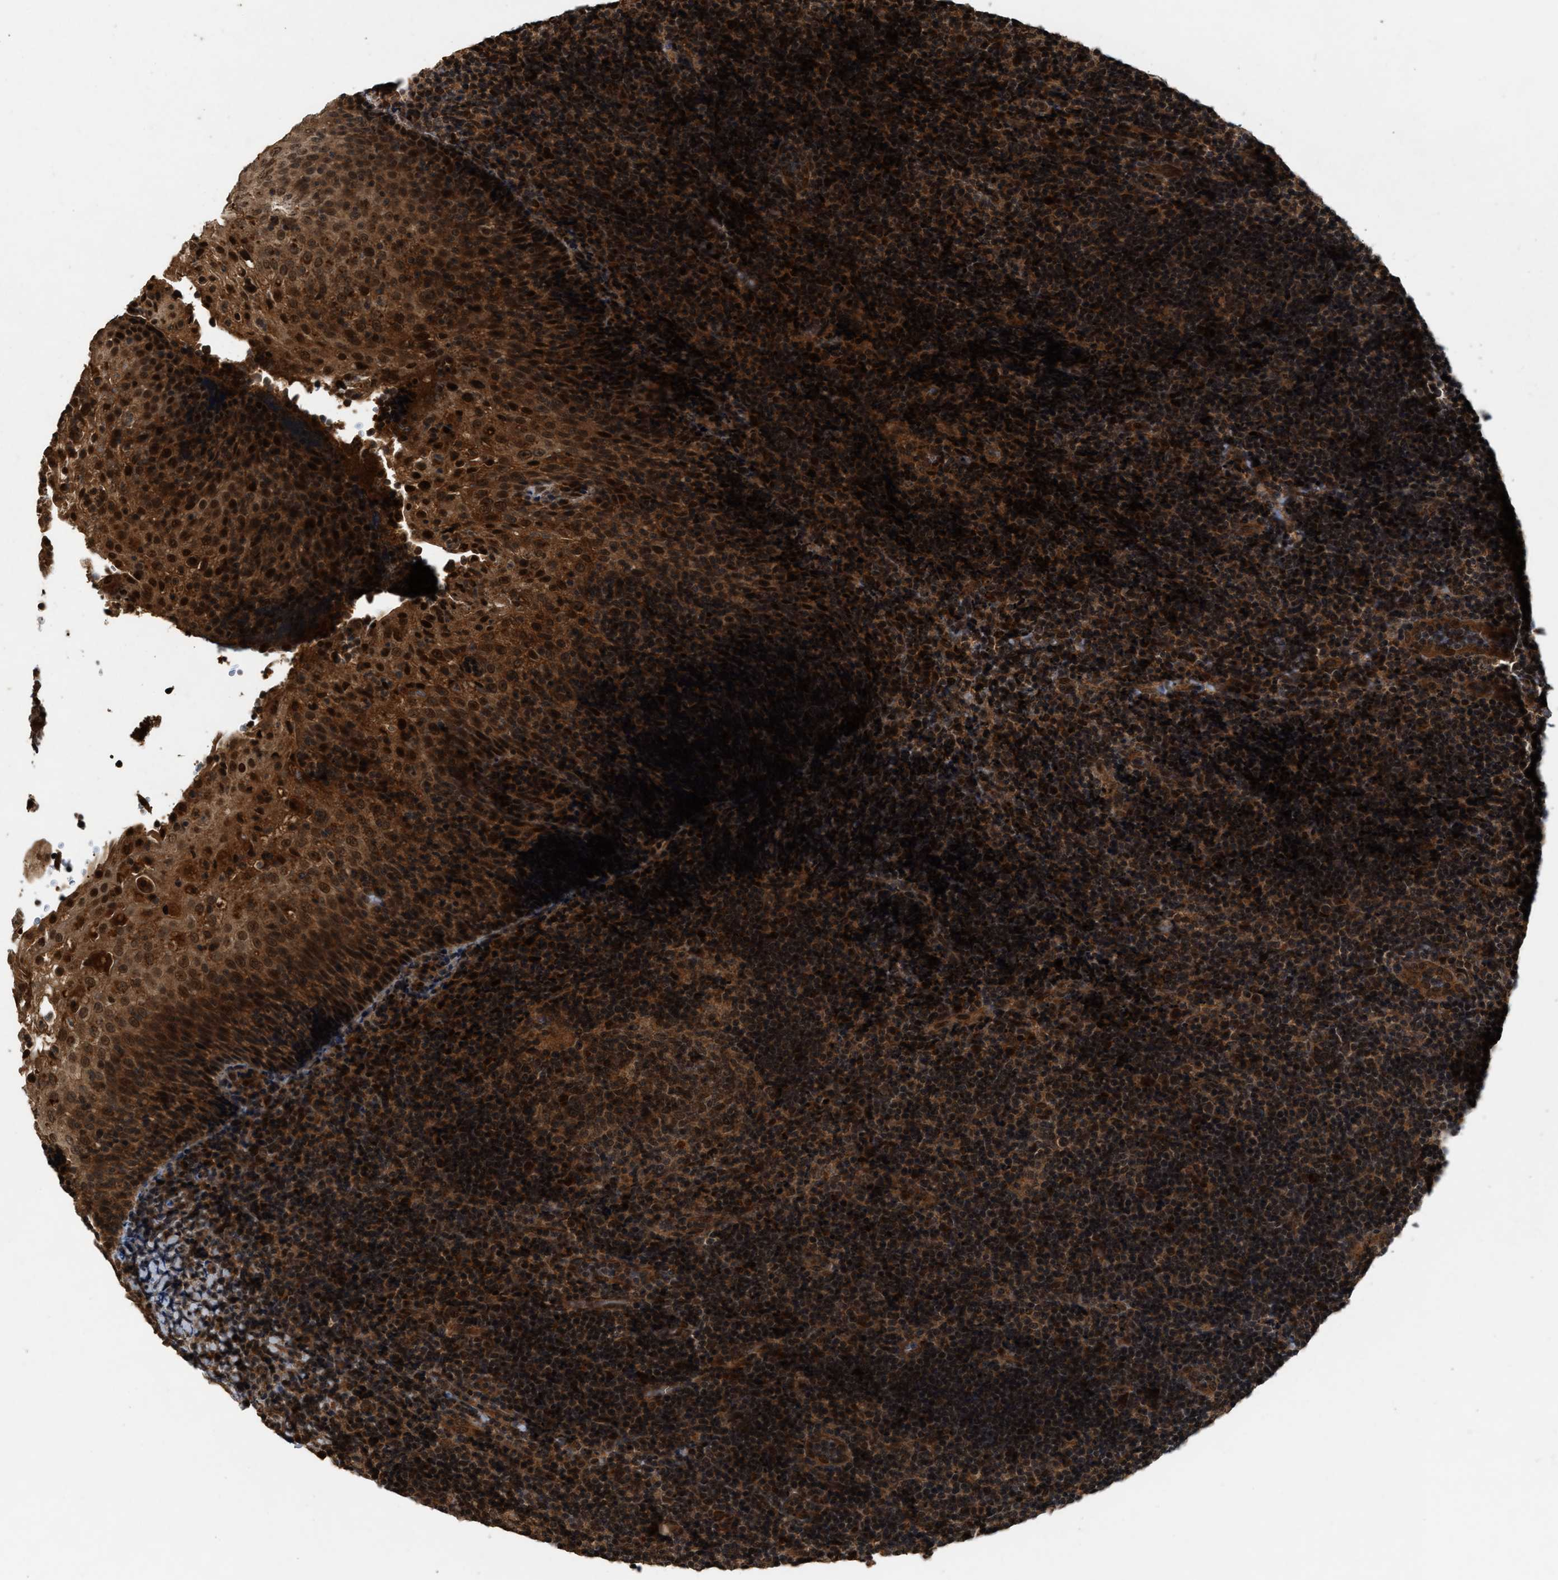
{"staining": {"intensity": "moderate", "quantity": "25%-75%", "location": "cytoplasmic/membranous,nuclear"}, "tissue": "lymphoma", "cell_type": "Tumor cells", "image_type": "cancer", "snomed": [{"axis": "morphology", "description": "Malignant lymphoma, non-Hodgkin's type, High grade"}, {"axis": "topography", "description": "Tonsil"}], "caption": "High-grade malignant lymphoma, non-Hodgkin's type stained with a brown dye exhibits moderate cytoplasmic/membranous and nuclear positive positivity in about 25%-75% of tumor cells.", "gene": "RUSC2", "patient": {"sex": "female", "age": 36}}